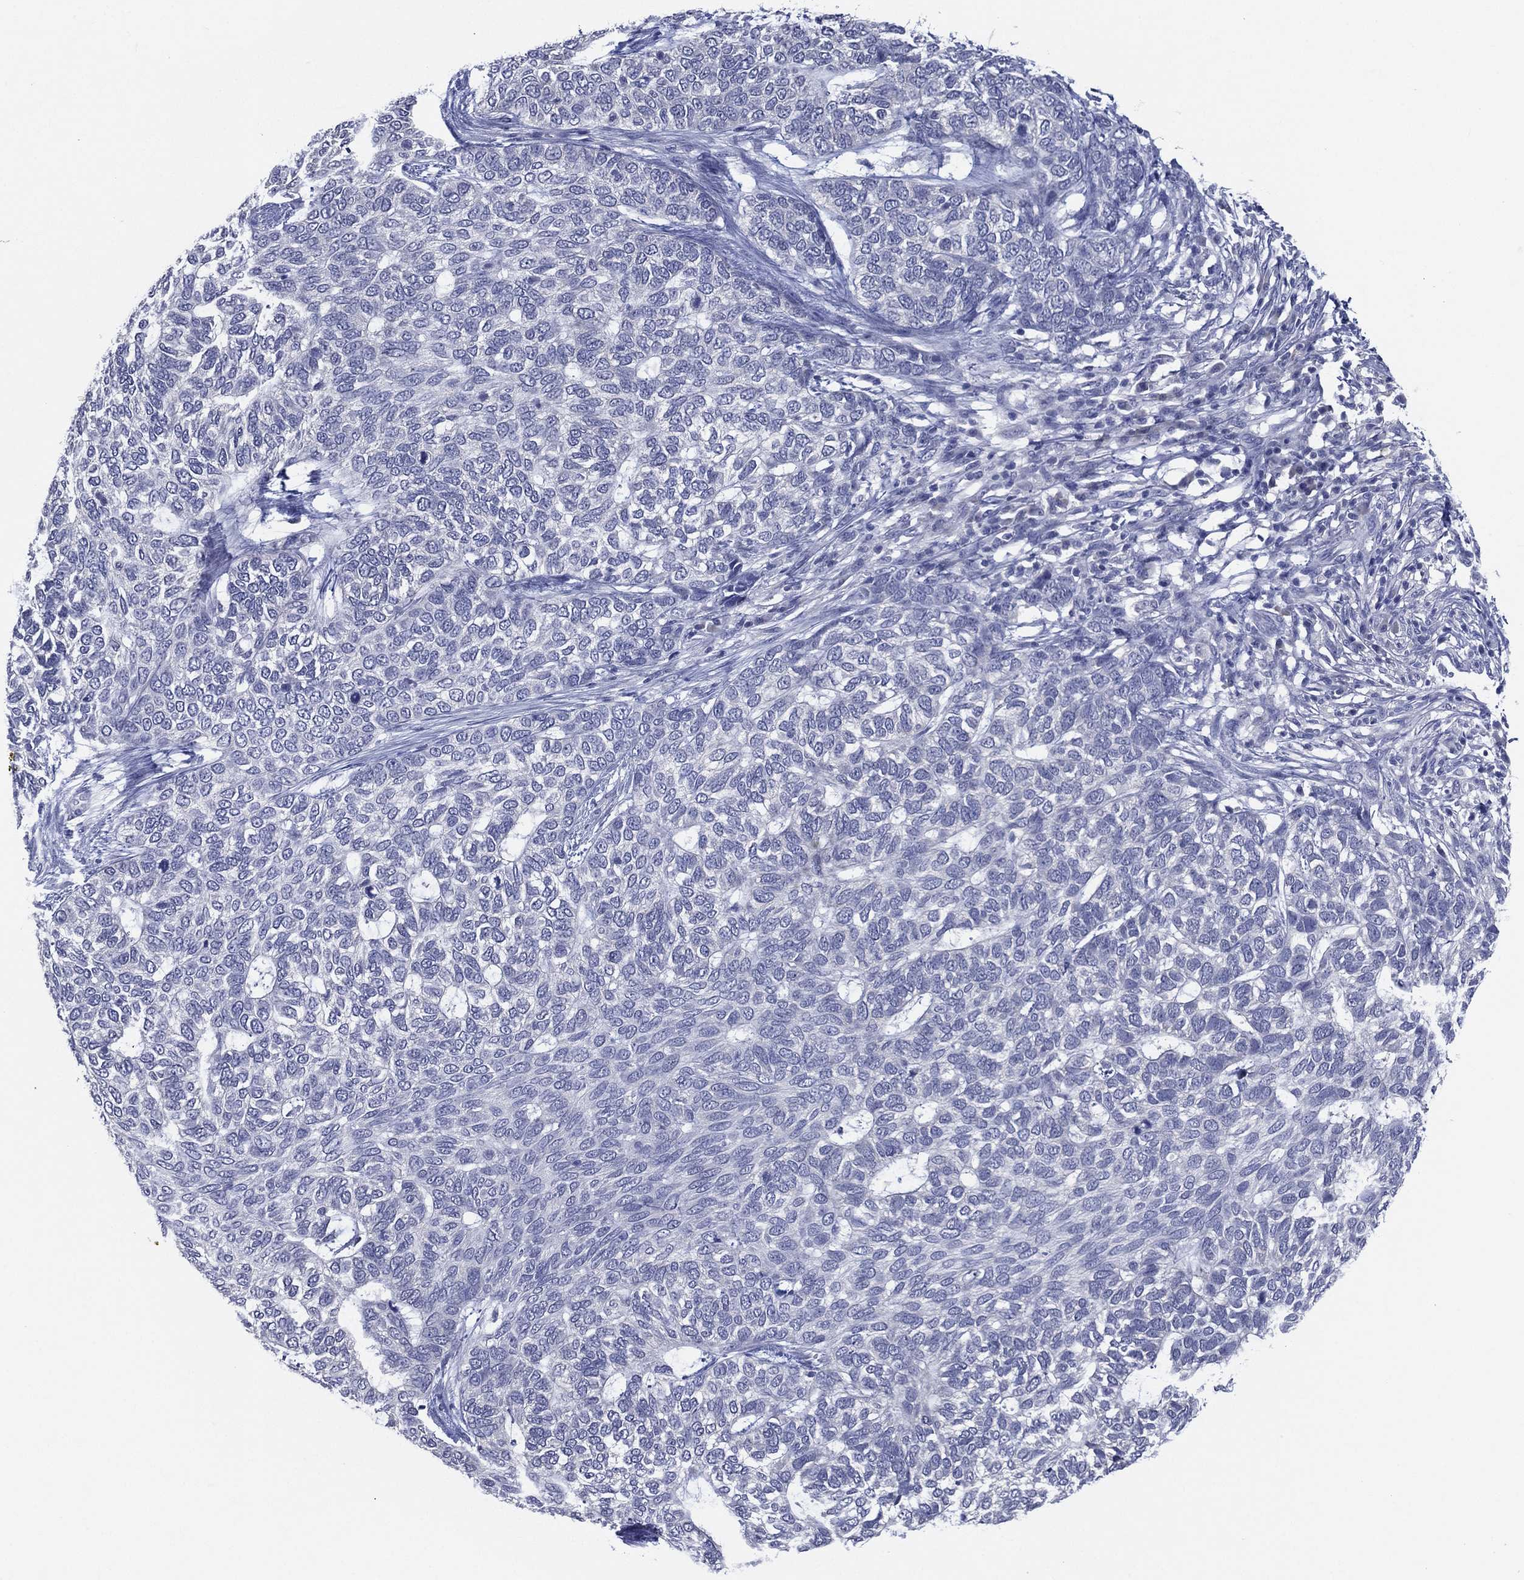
{"staining": {"intensity": "negative", "quantity": "none", "location": "none"}, "tissue": "skin cancer", "cell_type": "Tumor cells", "image_type": "cancer", "snomed": [{"axis": "morphology", "description": "Basal cell carcinoma"}, {"axis": "topography", "description": "Skin"}], "caption": "There is no significant staining in tumor cells of basal cell carcinoma (skin).", "gene": "SLC13A4", "patient": {"sex": "female", "age": 65}}